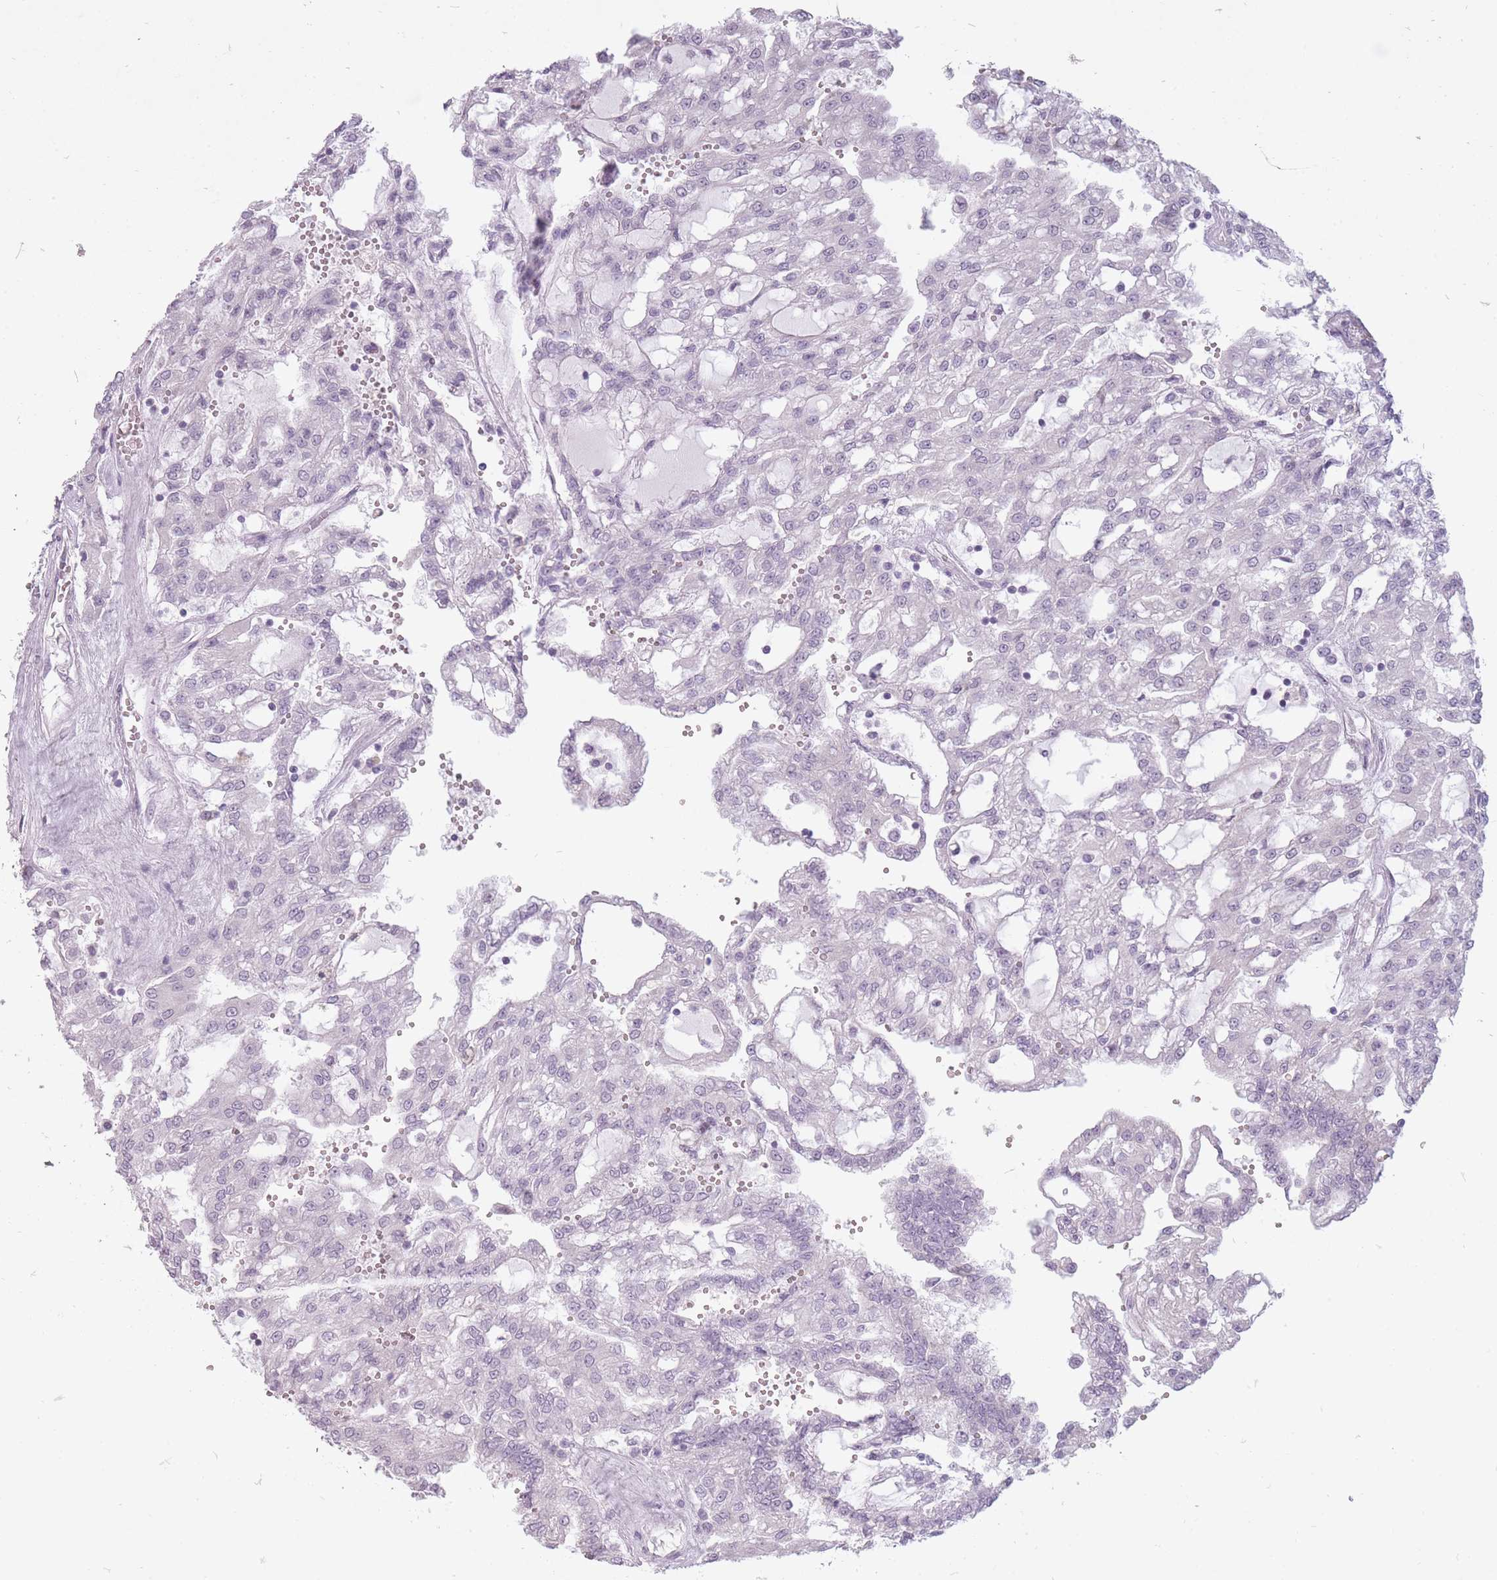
{"staining": {"intensity": "negative", "quantity": "none", "location": "none"}, "tissue": "renal cancer", "cell_type": "Tumor cells", "image_type": "cancer", "snomed": [{"axis": "morphology", "description": "Adenocarcinoma, NOS"}, {"axis": "topography", "description": "Kidney"}], "caption": "Immunohistochemistry (IHC) image of neoplastic tissue: human renal cancer stained with DAB (3,3'-diaminobenzidine) displays no significant protein positivity in tumor cells.", "gene": "FAM43B", "patient": {"sex": "male", "age": 63}}